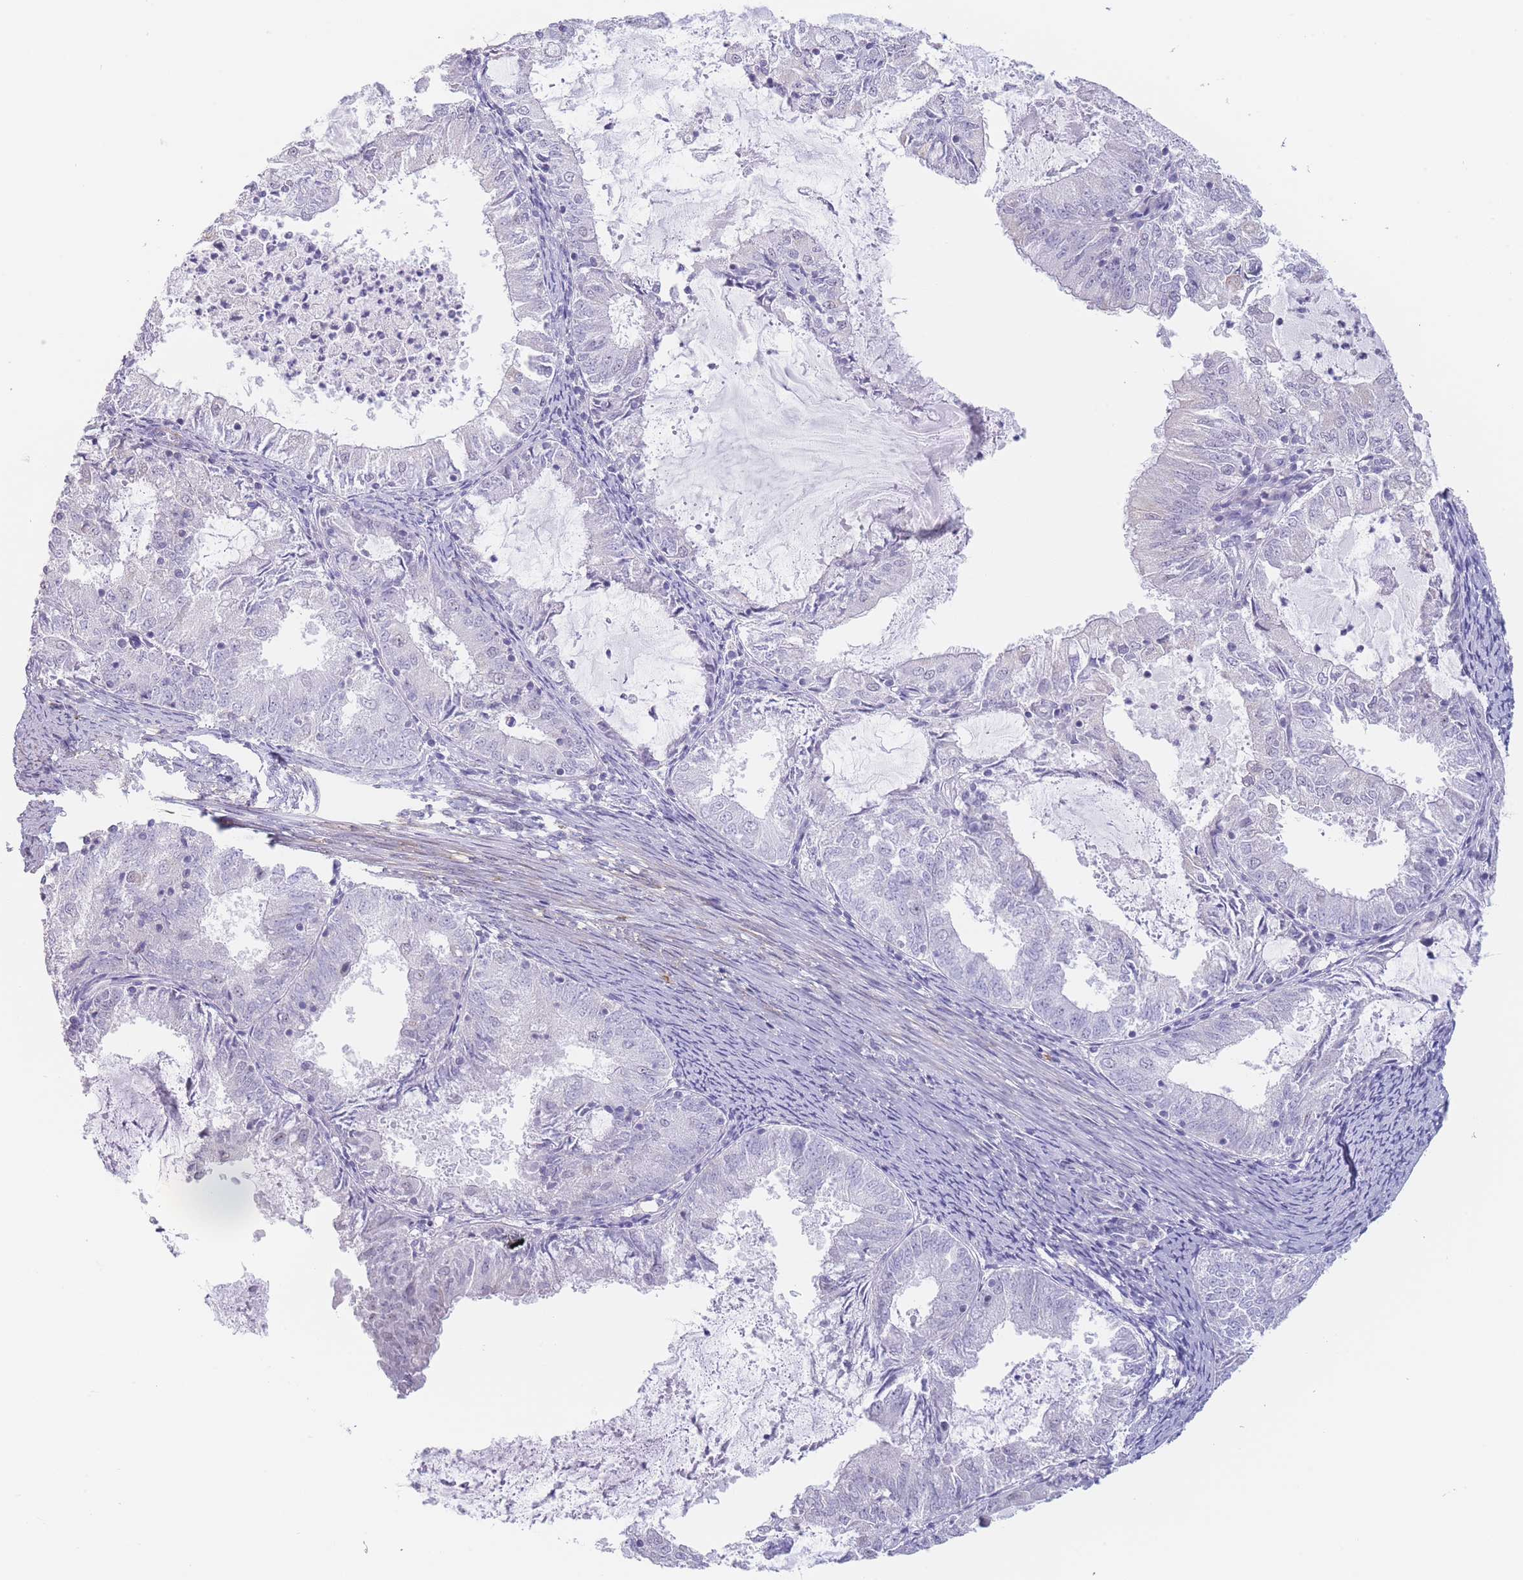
{"staining": {"intensity": "negative", "quantity": "none", "location": "none"}, "tissue": "endometrial cancer", "cell_type": "Tumor cells", "image_type": "cancer", "snomed": [{"axis": "morphology", "description": "Adenocarcinoma, NOS"}, {"axis": "topography", "description": "Endometrium"}], "caption": "The IHC image has no significant positivity in tumor cells of endometrial cancer (adenocarcinoma) tissue.", "gene": "ASAP3", "patient": {"sex": "female", "age": 57}}